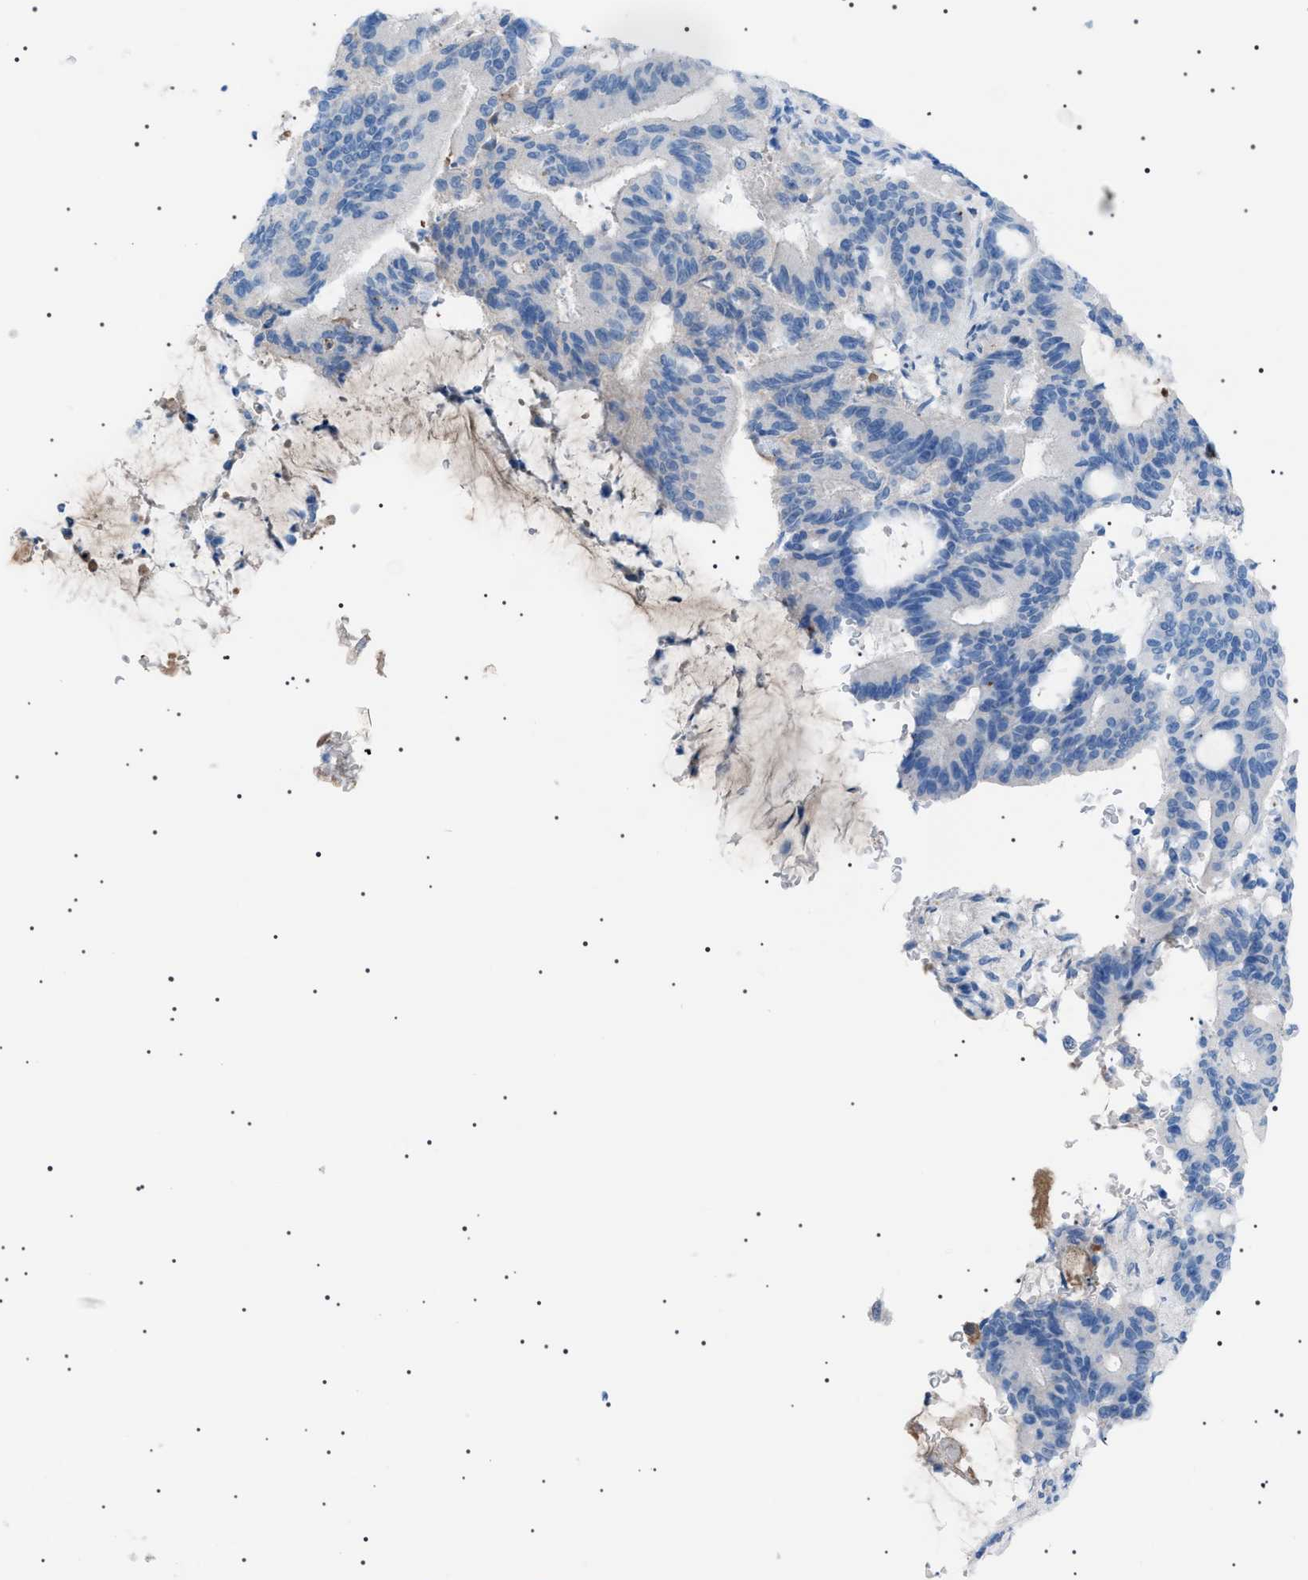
{"staining": {"intensity": "negative", "quantity": "none", "location": "none"}, "tissue": "liver cancer", "cell_type": "Tumor cells", "image_type": "cancer", "snomed": [{"axis": "morphology", "description": "Cholangiocarcinoma"}, {"axis": "topography", "description": "Liver"}], "caption": "Micrograph shows no protein expression in tumor cells of liver cholangiocarcinoma tissue. (DAB (3,3'-diaminobenzidine) IHC, high magnification).", "gene": "LPA", "patient": {"sex": "female", "age": 73}}